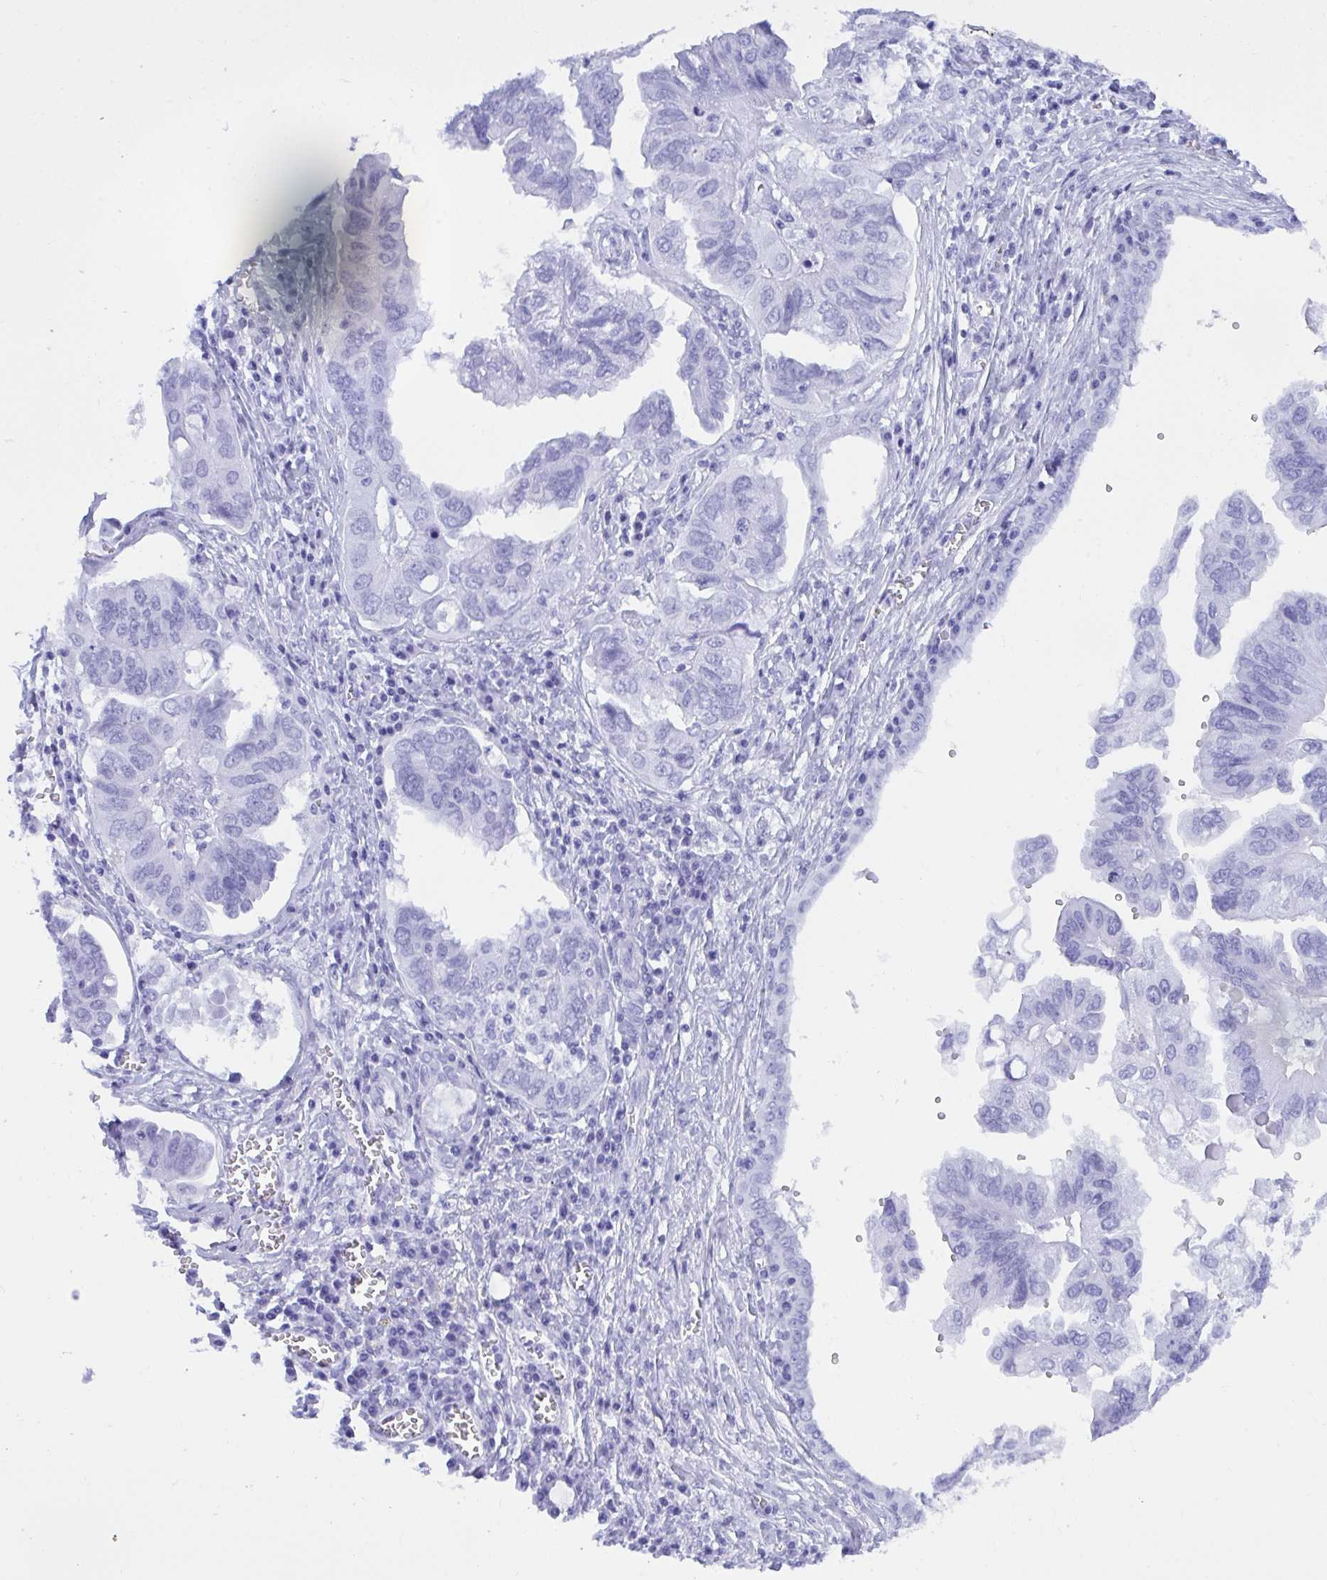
{"staining": {"intensity": "negative", "quantity": "none", "location": "none"}, "tissue": "ovarian cancer", "cell_type": "Tumor cells", "image_type": "cancer", "snomed": [{"axis": "morphology", "description": "Cystadenocarcinoma, serous, NOS"}, {"axis": "topography", "description": "Ovary"}], "caption": "There is no significant positivity in tumor cells of serous cystadenocarcinoma (ovarian). (Brightfield microscopy of DAB immunohistochemistry (IHC) at high magnification).", "gene": "ANK1", "patient": {"sex": "female", "age": 79}}